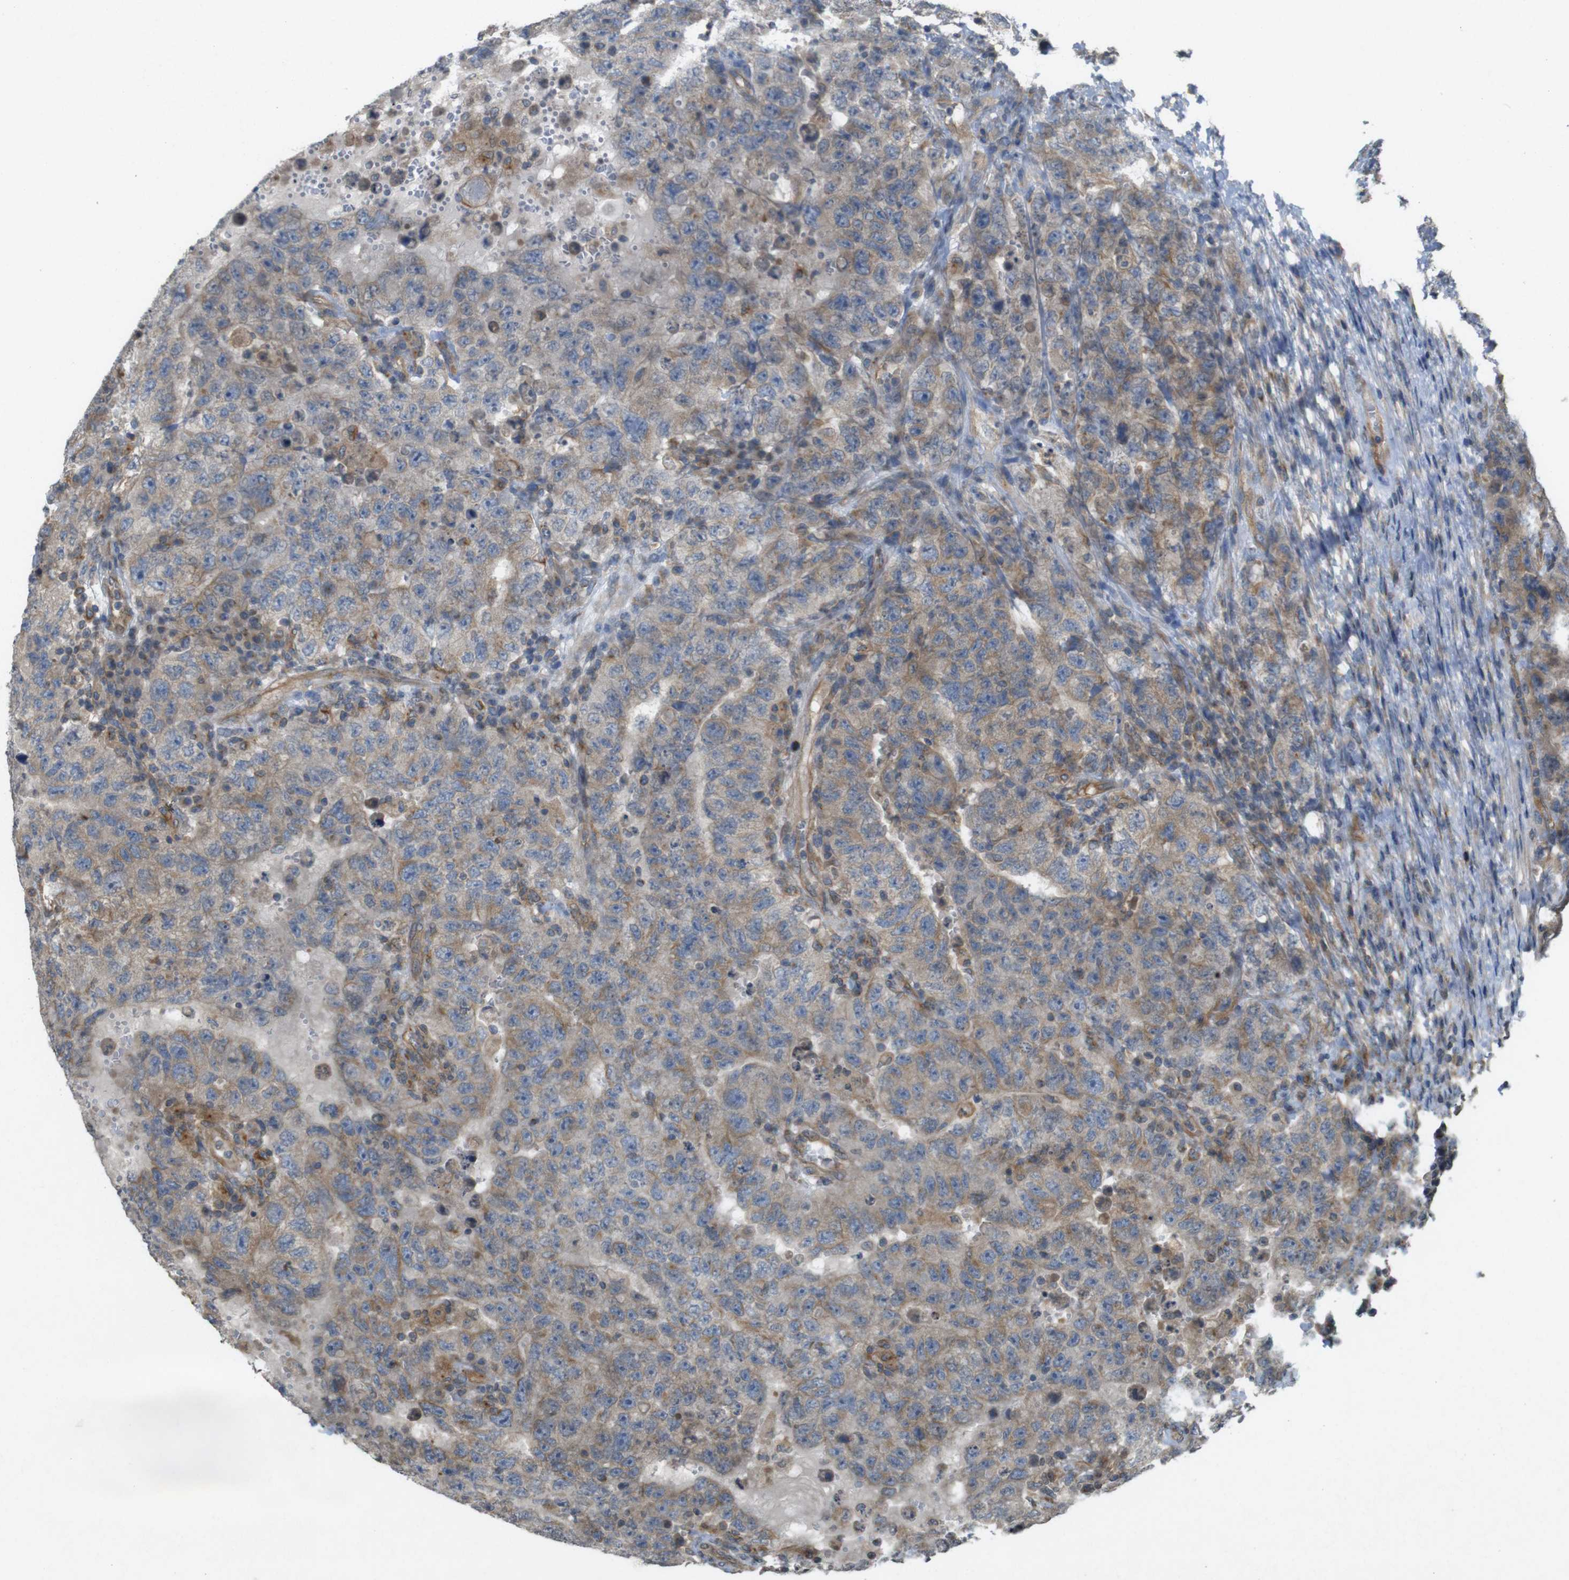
{"staining": {"intensity": "weak", "quantity": ">75%", "location": "cytoplasmic/membranous"}, "tissue": "testis cancer", "cell_type": "Tumor cells", "image_type": "cancer", "snomed": [{"axis": "morphology", "description": "Carcinoma, Embryonal, NOS"}, {"axis": "topography", "description": "Testis"}], "caption": "Human testis cancer (embryonal carcinoma) stained with a protein marker shows weak staining in tumor cells.", "gene": "KIF5B", "patient": {"sex": "male", "age": 26}}